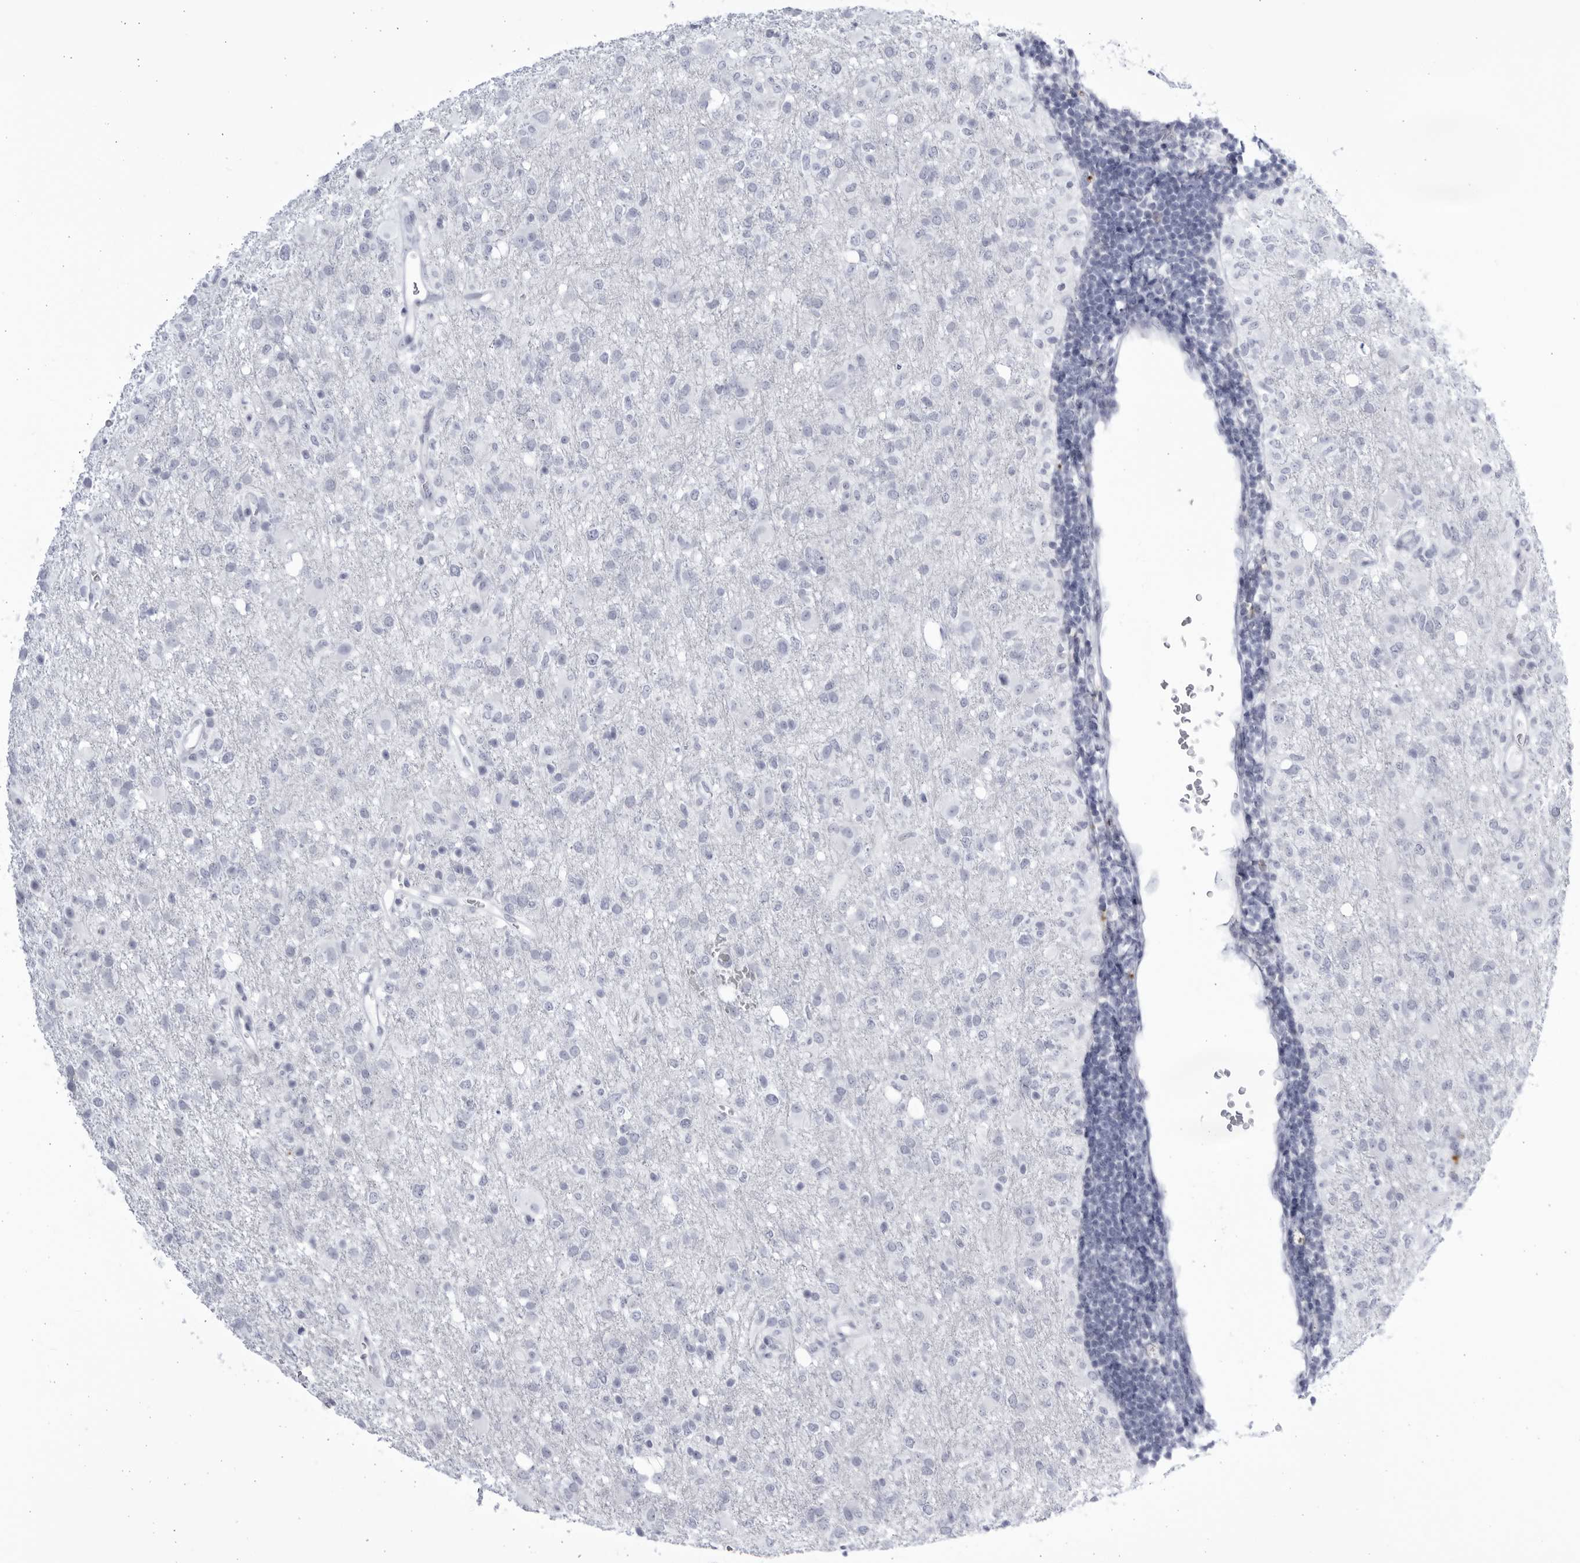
{"staining": {"intensity": "negative", "quantity": "none", "location": "none"}, "tissue": "glioma", "cell_type": "Tumor cells", "image_type": "cancer", "snomed": [{"axis": "morphology", "description": "Glioma, malignant, High grade"}, {"axis": "topography", "description": "Brain"}], "caption": "Immunohistochemical staining of human glioma reveals no significant expression in tumor cells.", "gene": "CCDC181", "patient": {"sex": "female", "age": 57}}